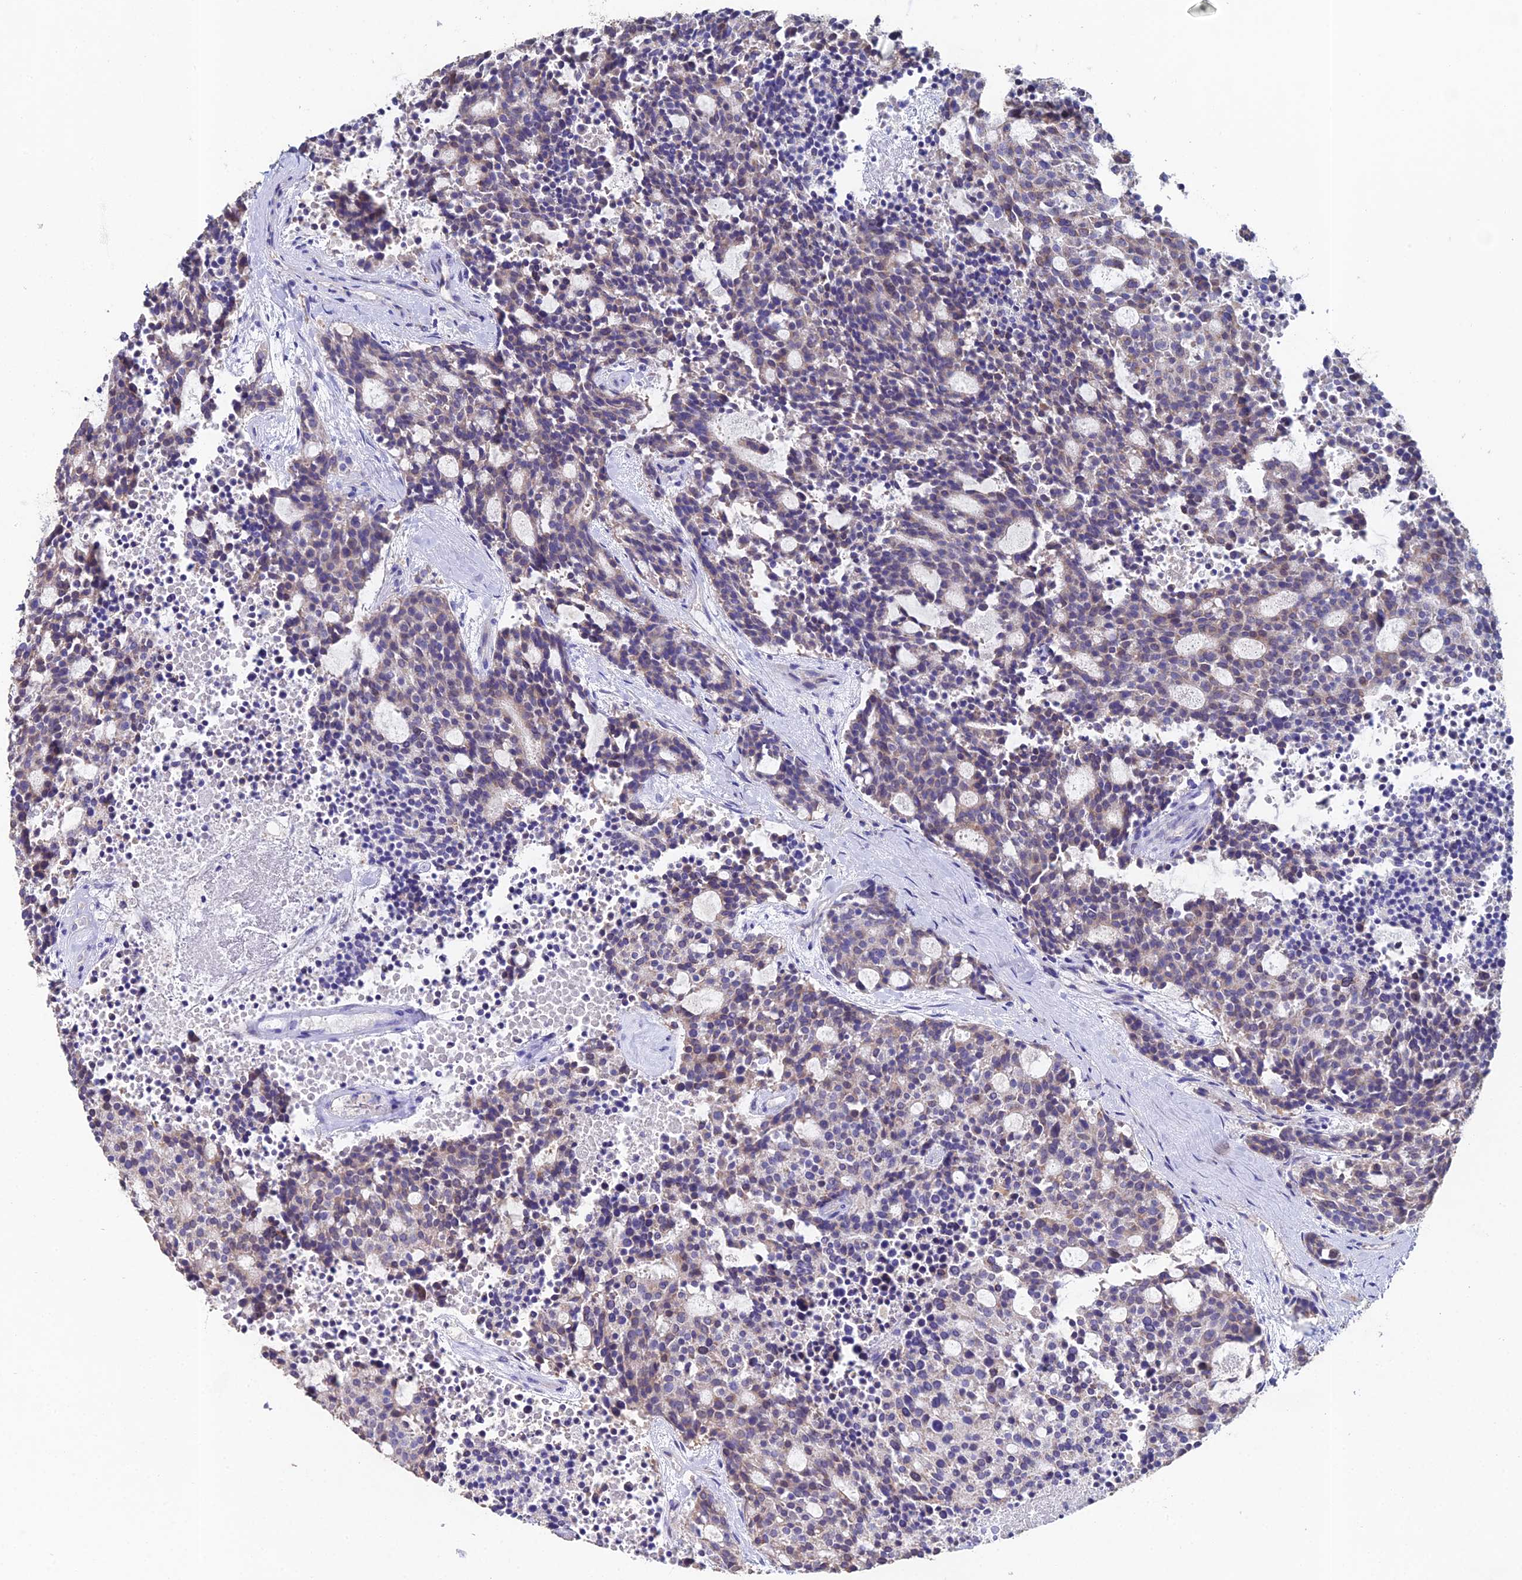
{"staining": {"intensity": "weak", "quantity": "<25%", "location": "cytoplasmic/membranous"}, "tissue": "carcinoid", "cell_type": "Tumor cells", "image_type": "cancer", "snomed": [{"axis": "morphology", "description": "Carcinoid, malignant, NOS"}, {"axis": "topography", "description": "Pancreas"}], "caption": "Immunohistochemical staining of human carcinoid (malignant) demonstrates no significant expression in tumor cells.", "gene": "ESRRG", "patient": {"sex": "female", "age": 54}}